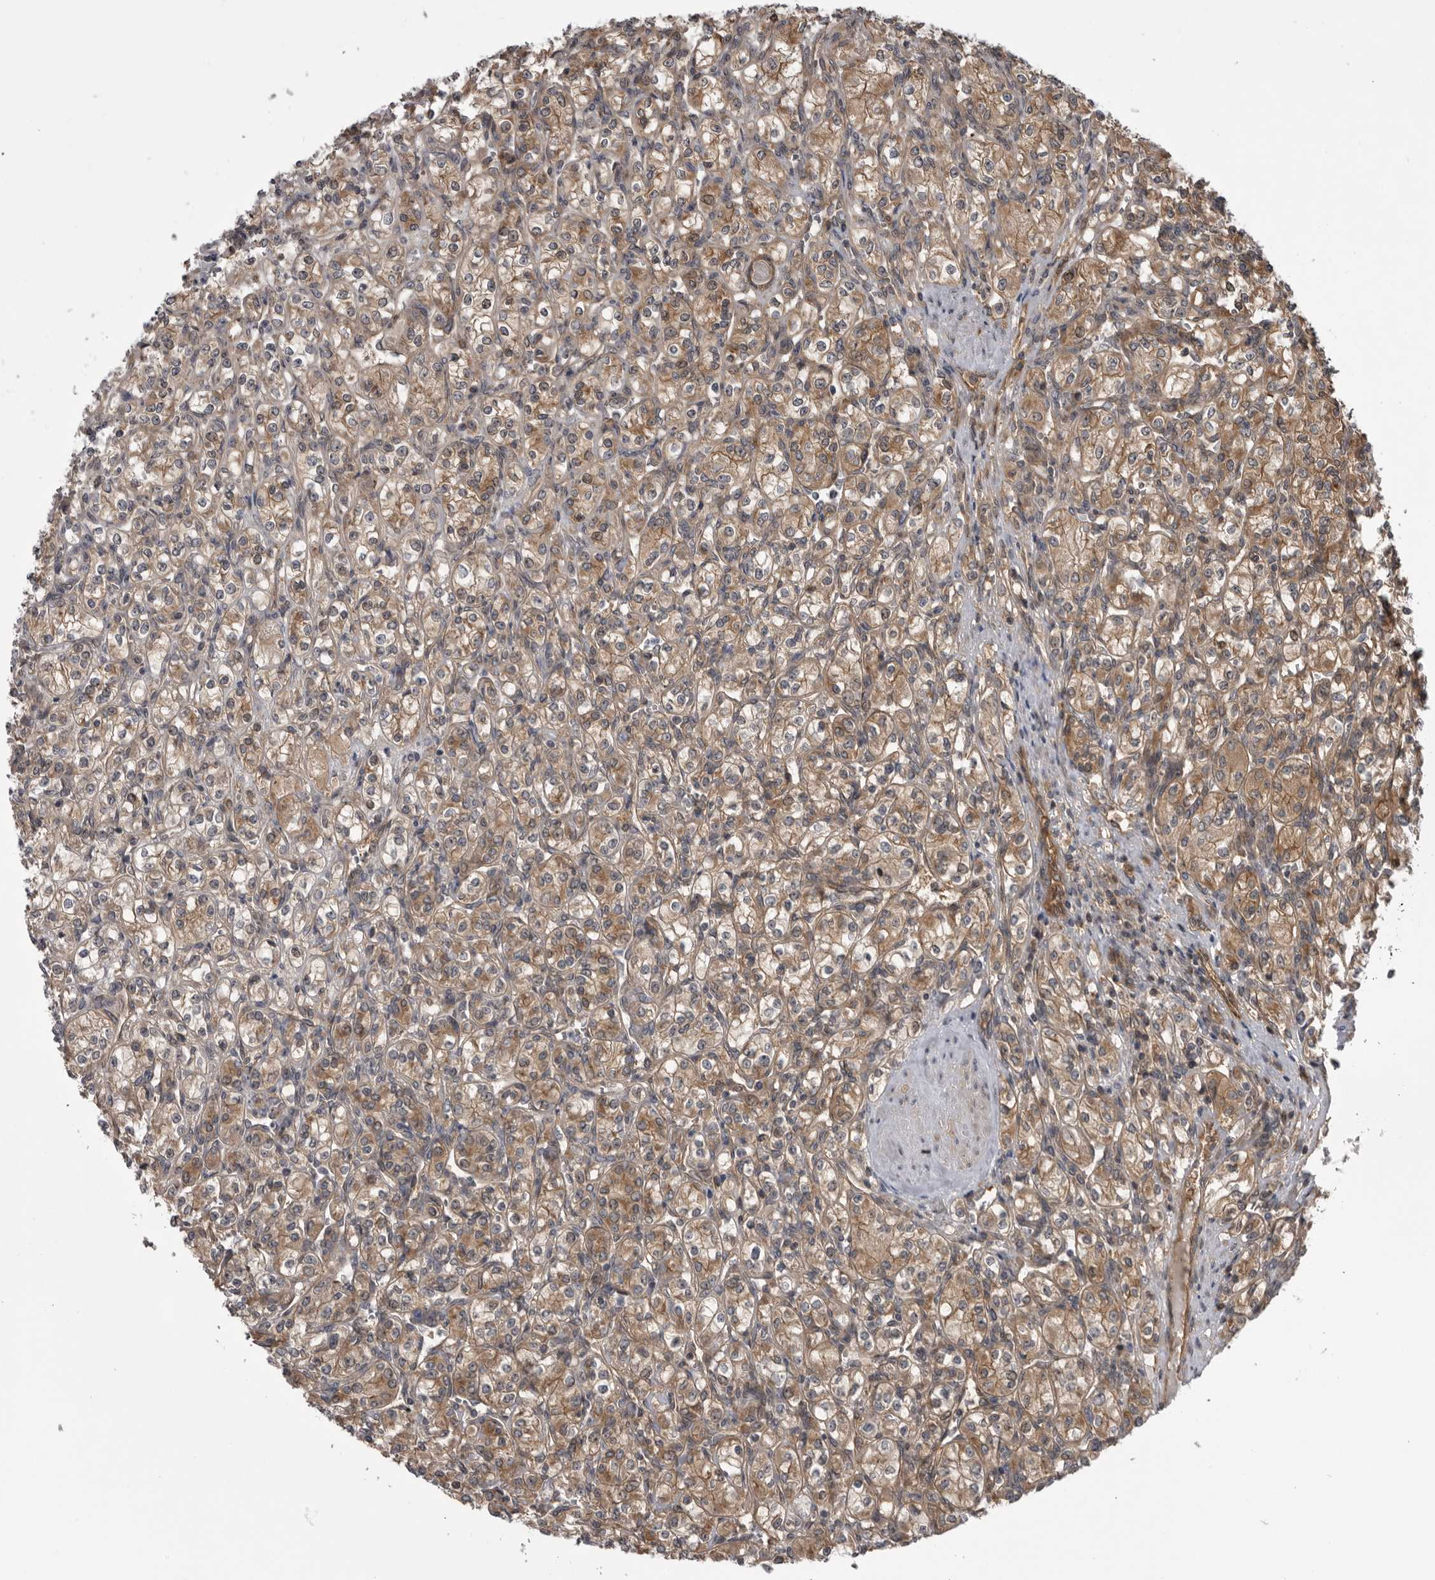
{"staining": {"intensity": "moderate", "quantity": ">75%", "location": "cytoplasmic/membranous"}, "tissue": "renal cancer", "cell_type": "Tumor cells", "image_type": "cancer", "snomed": [{"axis": "morphology", "description": "Adenocarcinoma, NOS"}, {"axis": "topography", "description": "Kidney"}], "caption": "Human adenocarcinoma (renal) stained with a protein marker shows moderate staining in tumor cells.", "gene": "RAB3GAP2", "patient": {"sex": "male", "age": 77}}